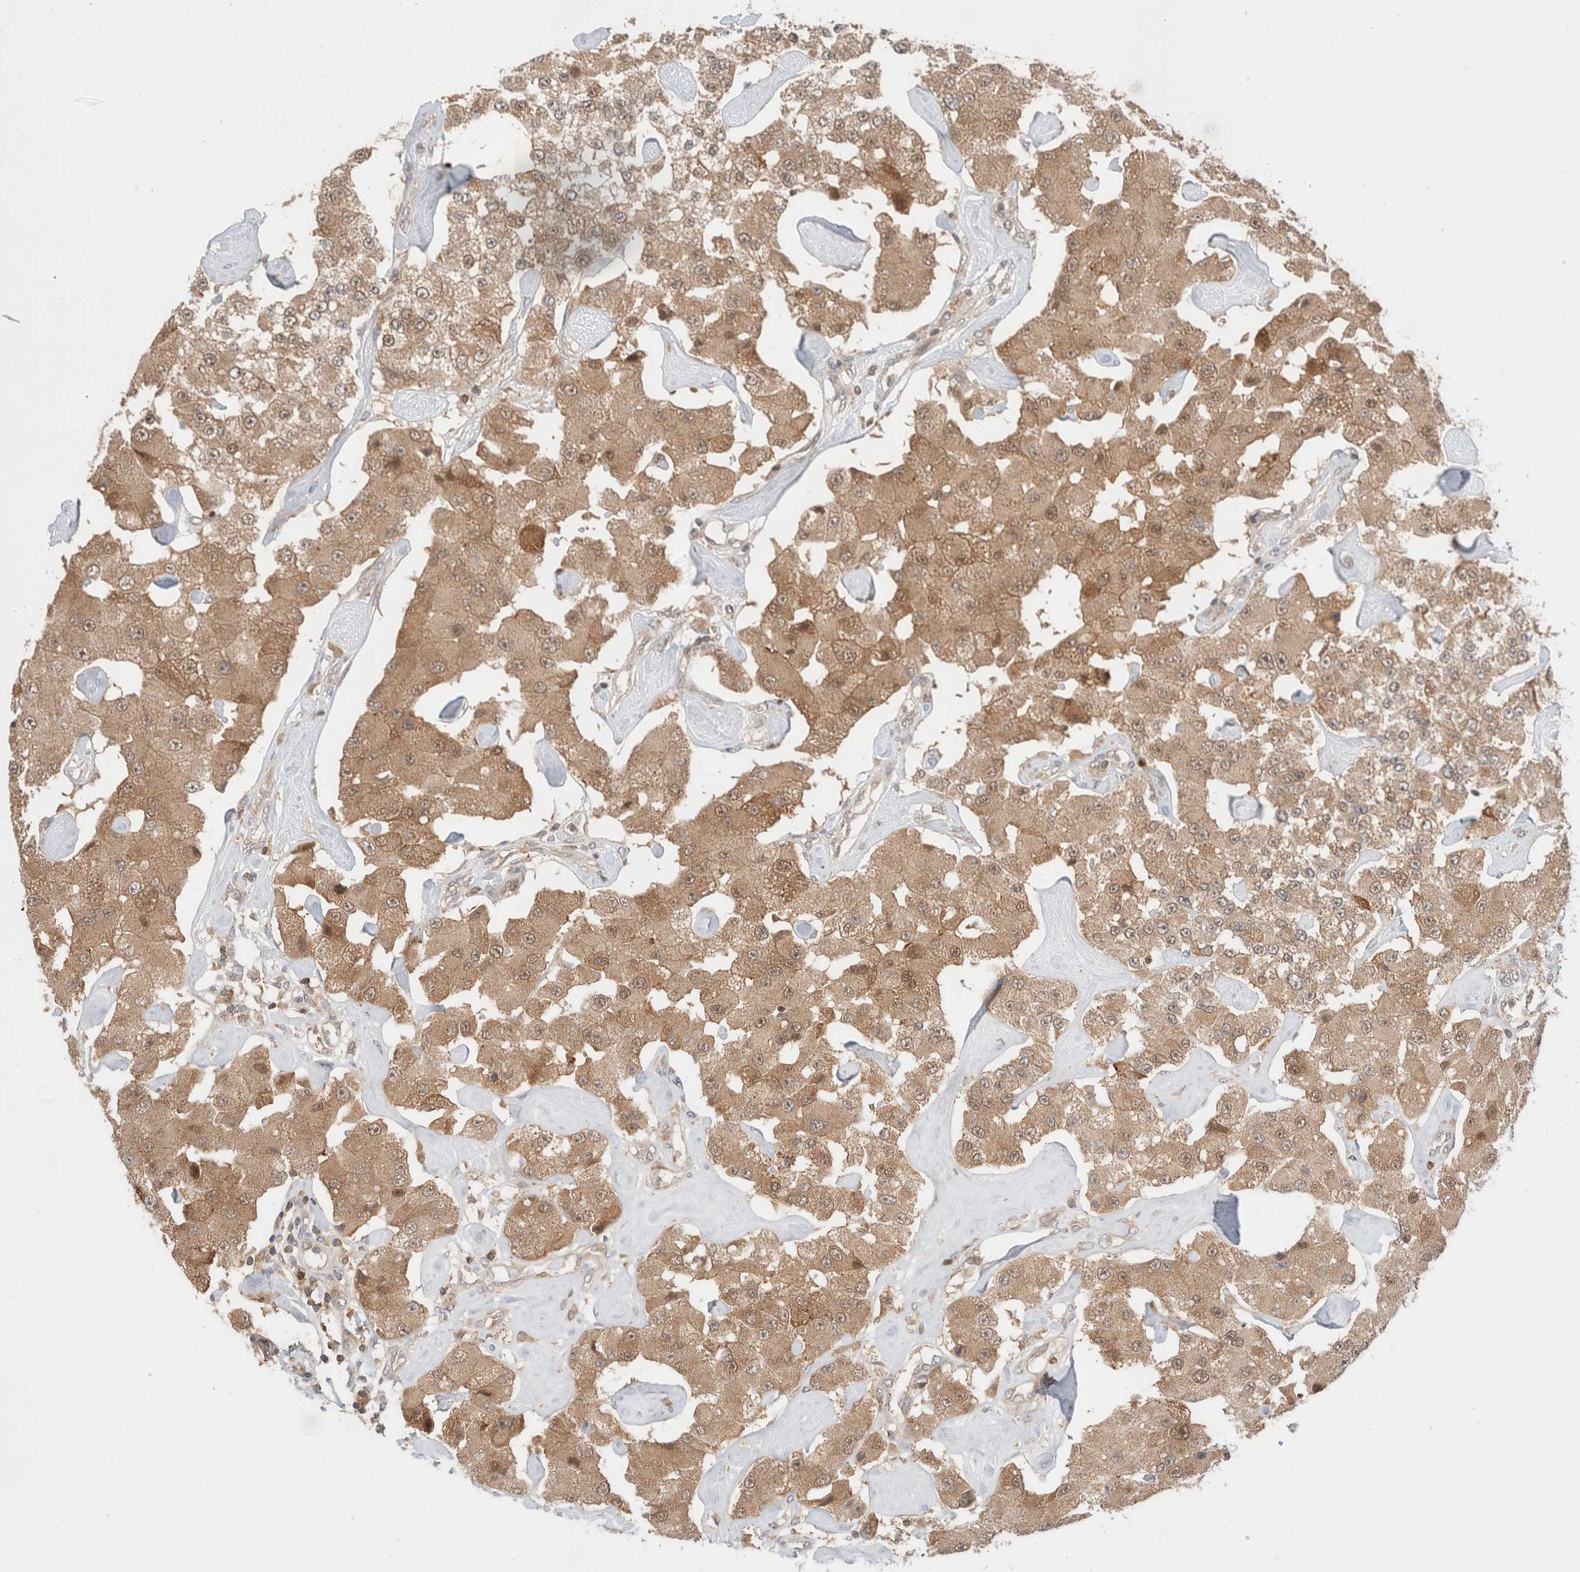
{"staining": {"intensity": "moderate", "quantity": ">75%", "location": "cytoplasmic/membranous"}, "tissue": "carcinoid", "cell_type": "Tumor cells", "image_type": "cancer", "snomed": [{"axis": "morphology", "description": "Carcinoid, malignant, NOS"}, {"axis": "topography", "description": "Pancreas"}], "caption": "A brown stain labels moderate cytoplasmic/membranous expression of a protein in human carcinoid tumor cells.", "gene": "XKR4", "patient": {"sex": "male", "age": 41}}